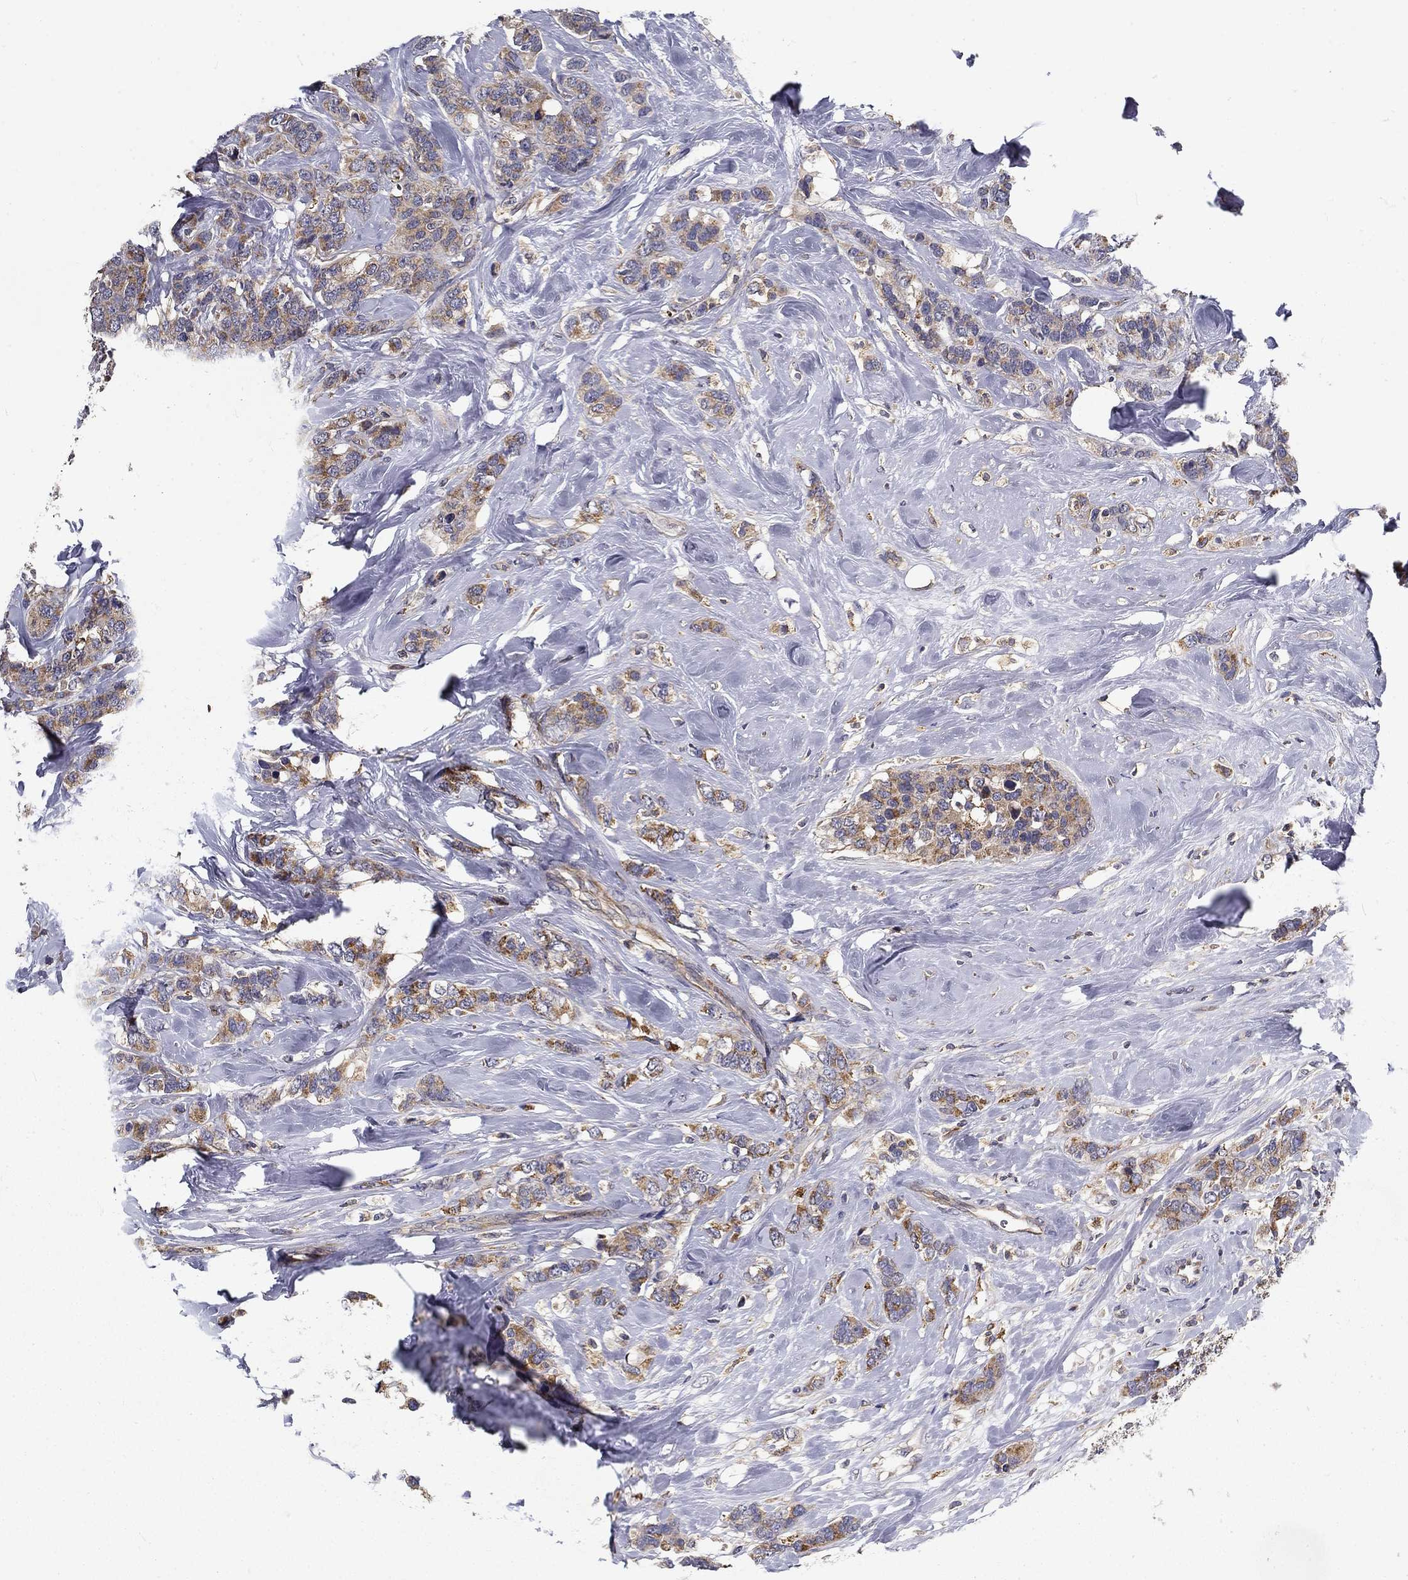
{"staining": {"intensity": "moderate", "quantity": "25%-75%", "location": "cytoplasmic/membranous"}, "tissue": "breast cancer", "cell_type": "Tumor cells", "image_type": "cancer", "snomed": [{"axis": "morphology", "description": "Lobular carcinoma"}, {"axis": "topography", "description": "Breast"}], "caption": "Protein staining reveals moderate cytoplasmic/membranous staining in about 25%-75% of tumor cells in breast cancer (lobular carcinoma).", "gene": "ALDH4A1", "patient": {"sex": "female", "age": 59}}